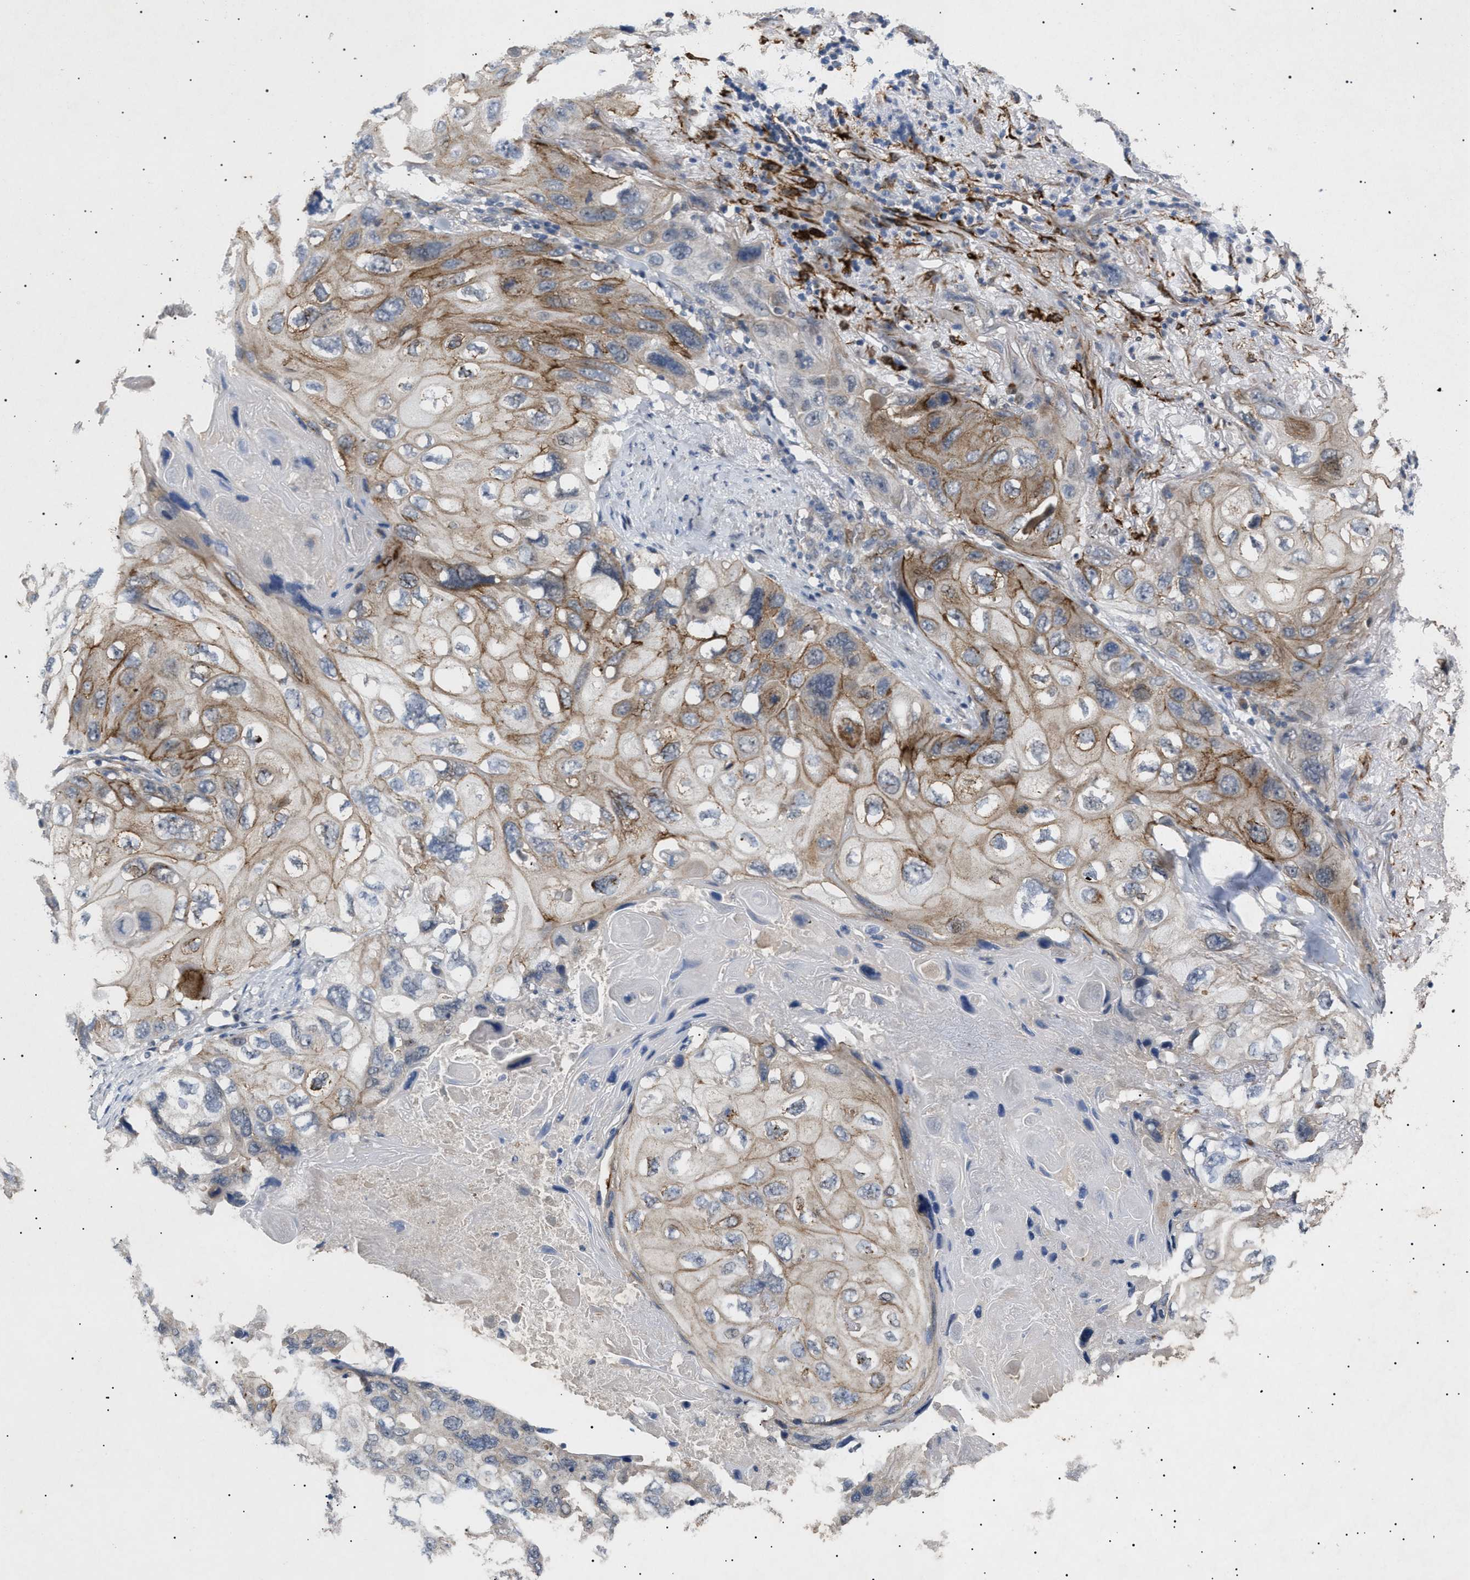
{"staining": {"intensity": "moderate", "quantity": "25%-75%", "location": "cytoplasmic/membranous"}, "tissue": "lung cancer", "cell_type": "Tumor cells", "image_type": "cancer", "snomed": [{"axis": "morphology", "description": "Squamous cell carcinoma, NOS"}, {"axis": "topography", "description": "Lung"}], "caption": "An image of human lung cancer (squamous cell carcinoma) stained for a protein shows moderate cytoplasmic/membranous brown staining in tumor cells. The protein is shown in brown color, while the nuclei are stained blue.", "gene": "SIRT5", "patient": {"sex": "female", "age": 73}}